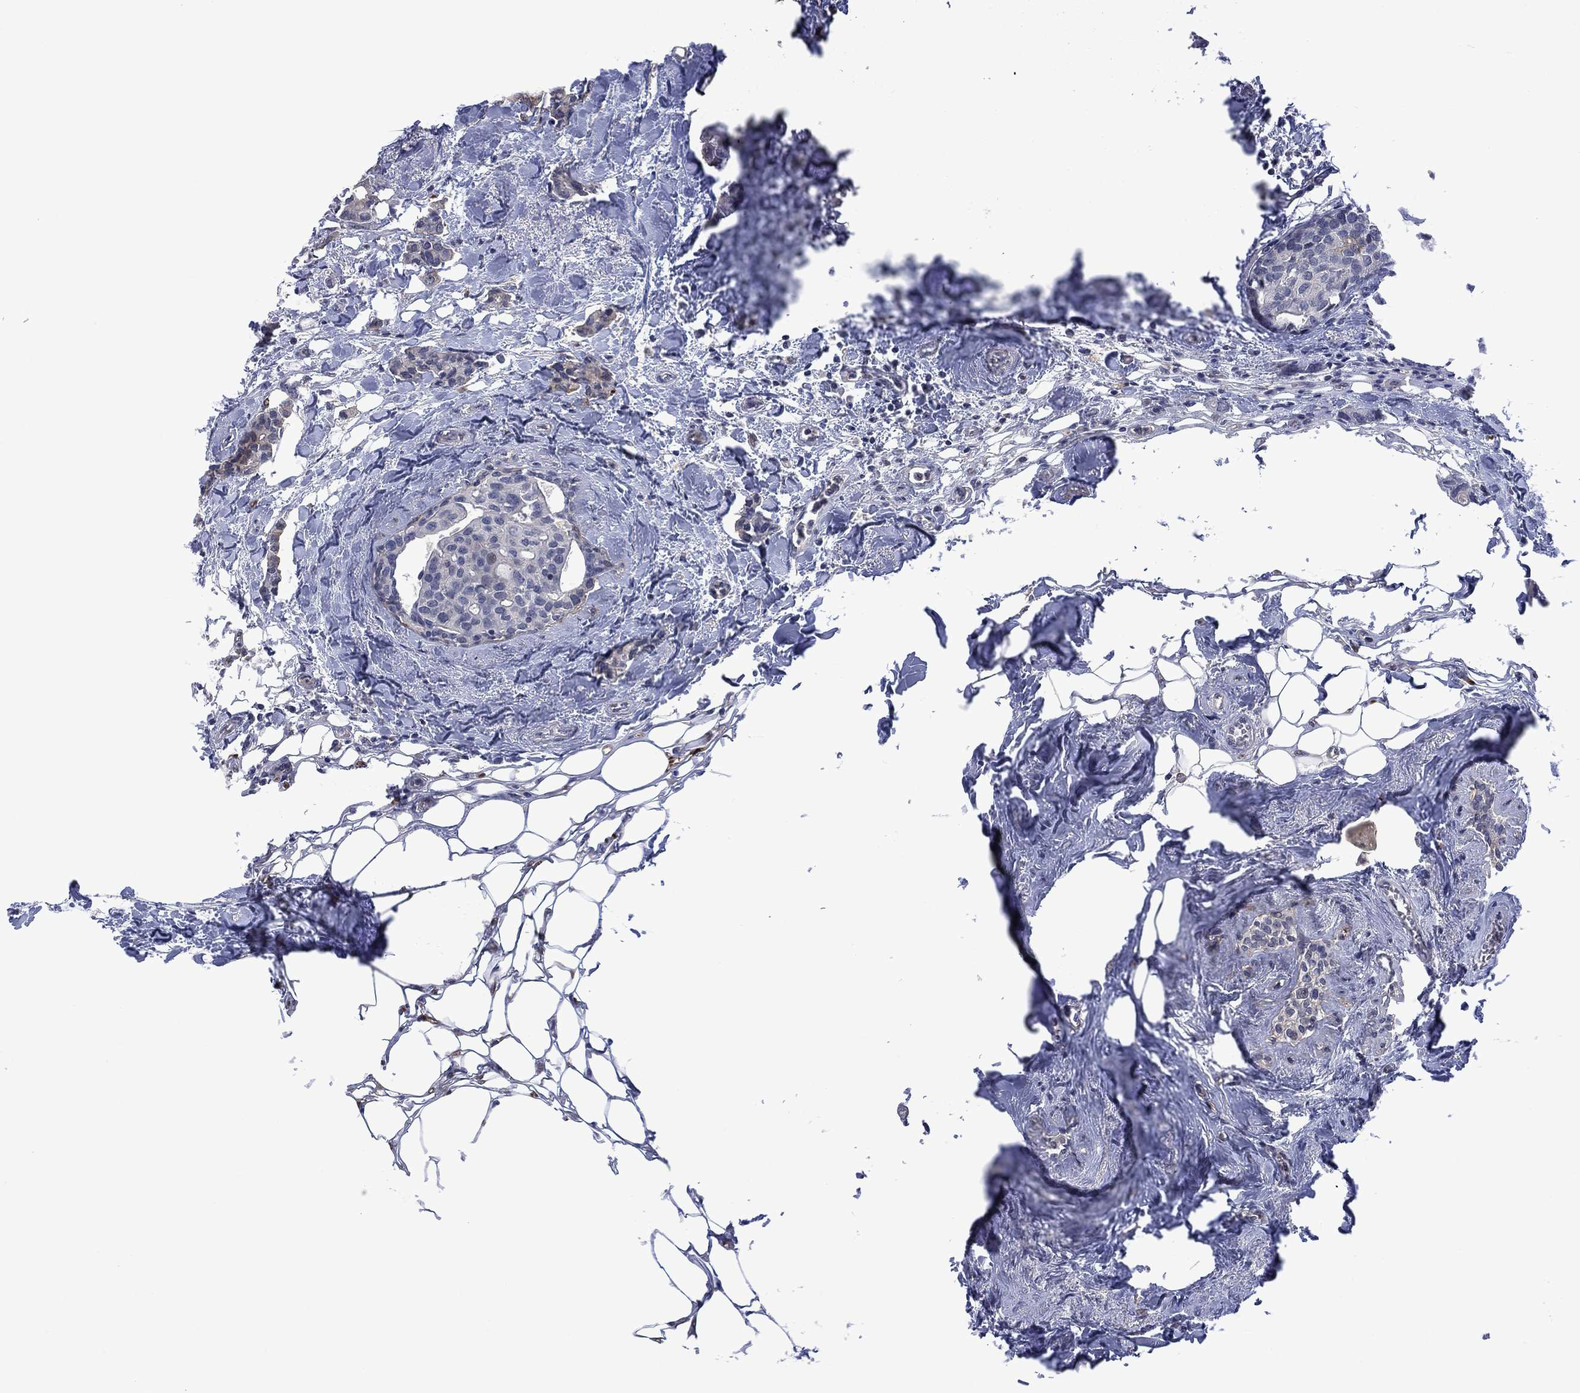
{"staining": {"intensity": "negative", "quantity": "none", "location": "none"}, "tissue": "breast cancer", "cell_type": "Tumor cells", "image_type": "cancer", "snomed": [{"axis": "morphology", "description": "Duct carcinoma"}, {"axis": "topography", "description": "Breast"}], "caption": "An IHC histopathology image of breast invasive ductal carcinoma is shown. There is no staining in tumor cells of breast invasive ductal carcinoma. (Immunohistochemistry (ihc), brightfield microscopy, high magnification).", "gene": "AGL", "patient": {"sex": "female", "age": 83}}